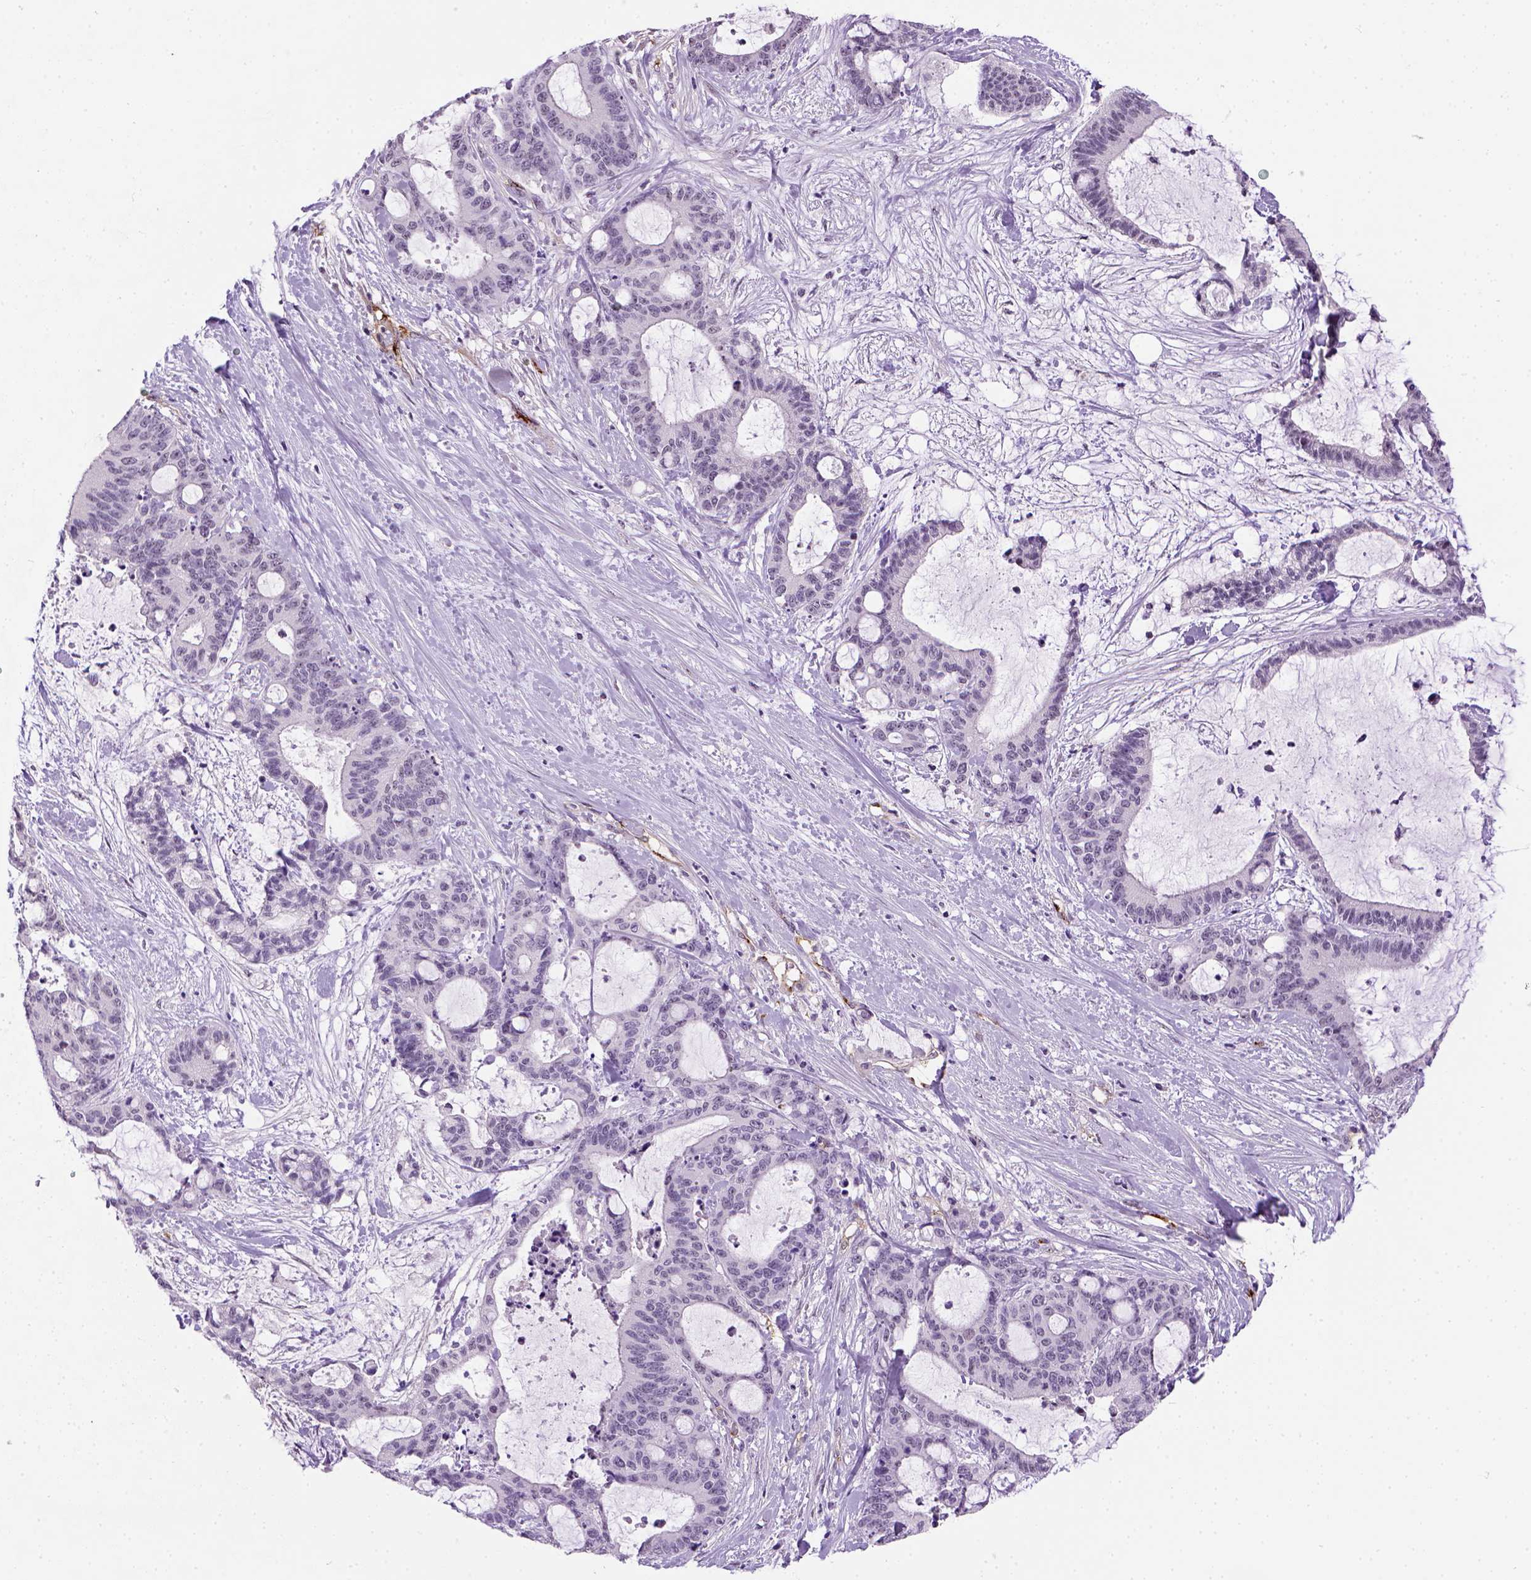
{"staining": {"intensity": "negative", "quantity": "none", "location": "none"}, "tissue": "liver cancer", "cell_type": "Tumor cells", "image_type": "cancer", "snomed": [{"axis": "morphology", "description": "Cholangiocarcinoma"}, {"axis": "topography", "description": "Liver"}], "caption": "A high-resolution histopathology image shows immunohistochemistry (IHC) staining of liver cancer (cholangiocarcinoma), which exhibits no significant staining in tumor cells.", "gene": "VWF", "patient": {"sex": "female", "age": 73}}